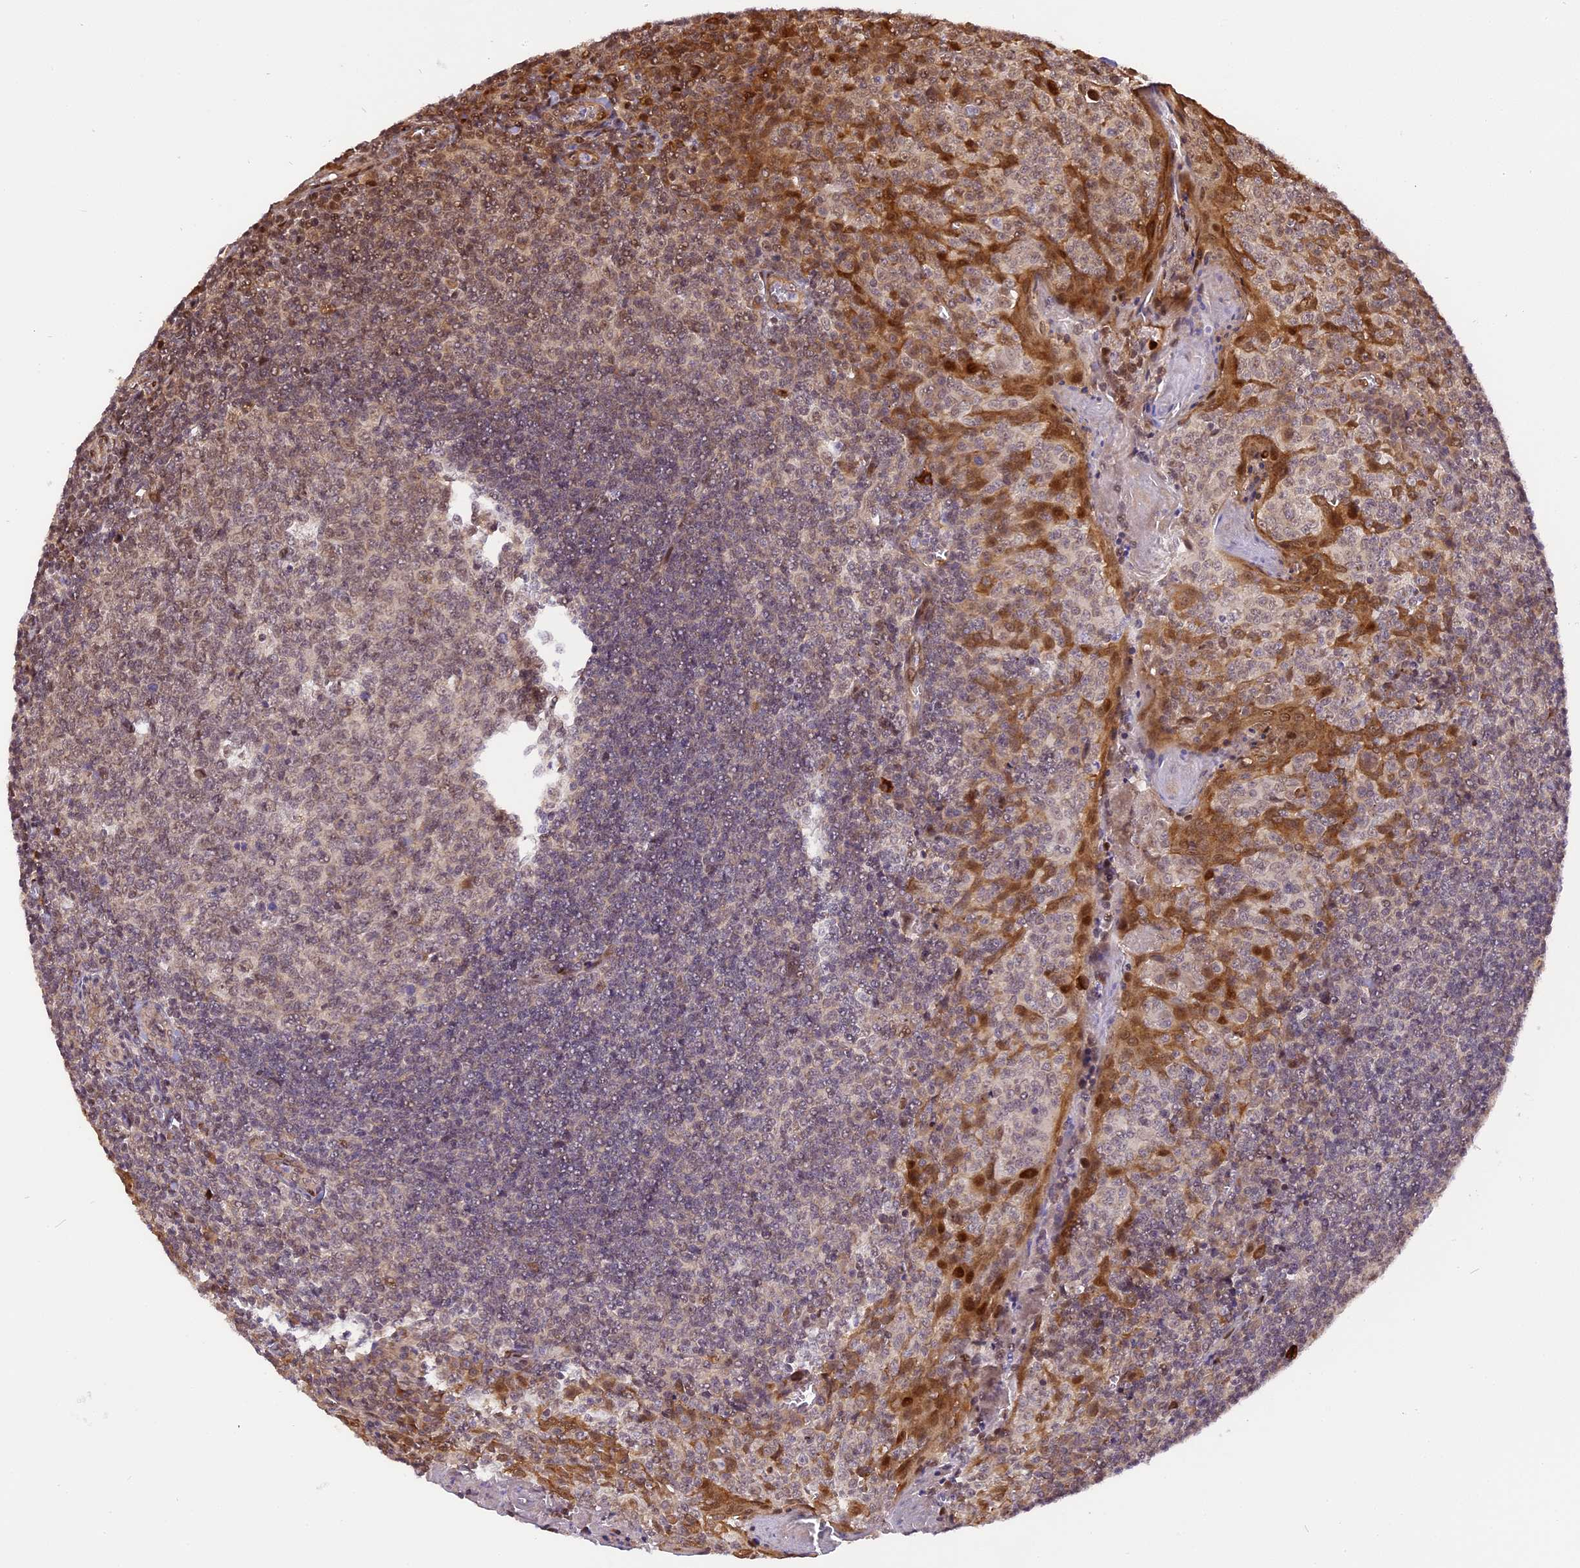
{"staining": {"intensity": "moderate", "quantity": "25%-75%", "location": "cytoplasmic/membranous,nuclear"}, "tissue": "tonsil", "cell_type": "Germinal center cells", "image_type": "normal", "snomed": [{"axis": "morphology", "description": "Normal tissue, NOS"}, {"axis": "topography", "description": "Tonsil"}], "caption": "Protein staining of normal tonsil exhibits moderate cytoplasmic/membranous,nuclear staining in approximately 25%-75% of germinal center cells. (Stains: DAB in brown, nuclei in blue, Microscopy: brightfield microscopy at high magnification).", "gene": "MICALL1", "patient": {"sex": "male", "age": 27}}